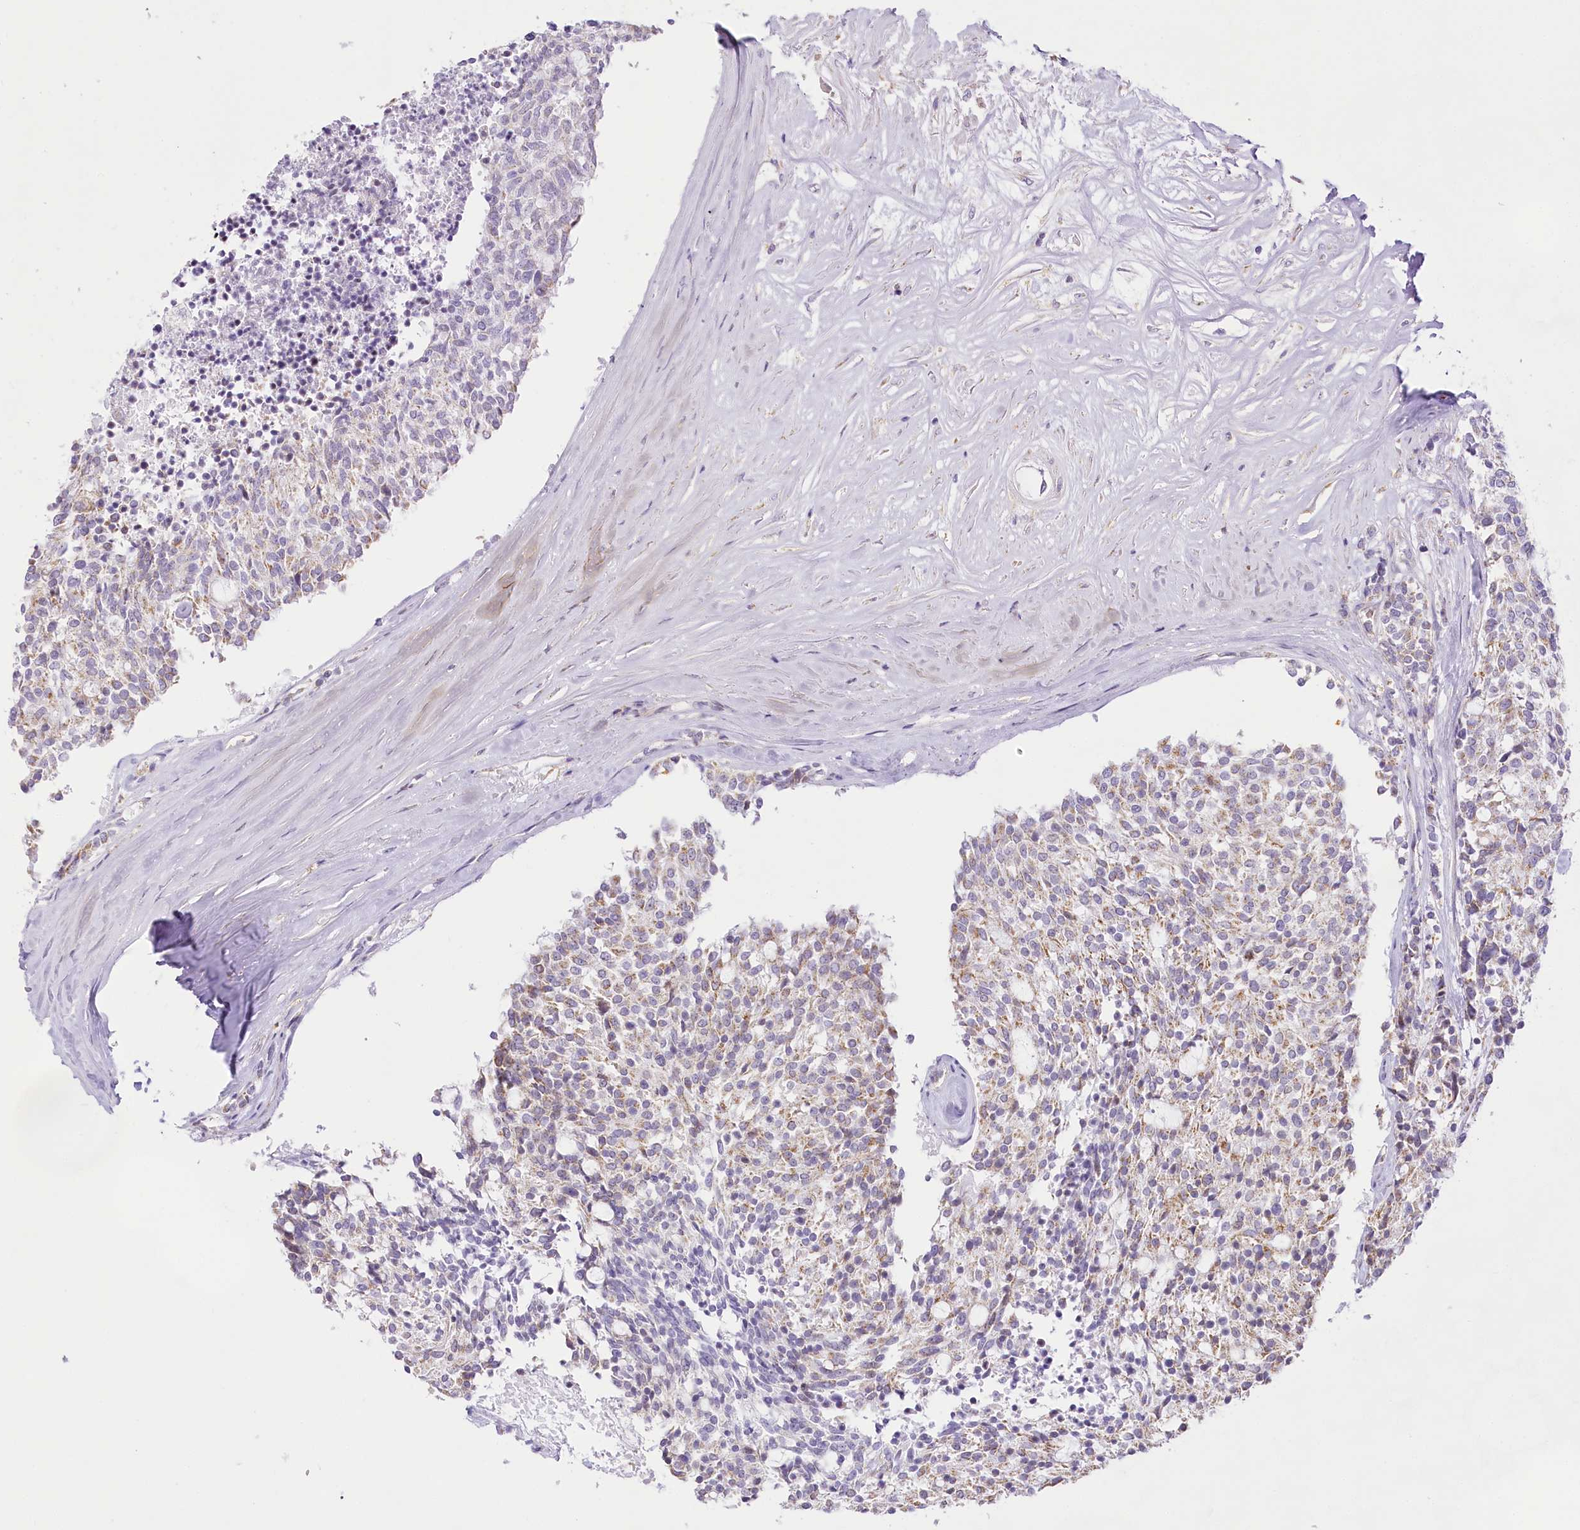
{"staining": {"intensity": "moderate", "quantity": "25%-75%", "location": "cytoplasmic/membranous"}, "tissue": "carcinoid", "cell_type": "Tumor cells", "image_type": "cancer", "snomed": [{"axis": "morphology", "description": "Carcinoid, malignant, NOS"}, {"axis": "topography", "description": "Pancreas"}], "caption": "Immunohistochemistry micrograph of neoplastic tissue: human carcinoid stained using immunohistochemistry displays medium levels of moderate protein expression localized specifically in the cytoplasmic/membranous of tumor cells, appearing as a cytoplasmic/membranous brown color.", "gene": "CCDC30", "patient": {"sex": "female", "age": 54}}